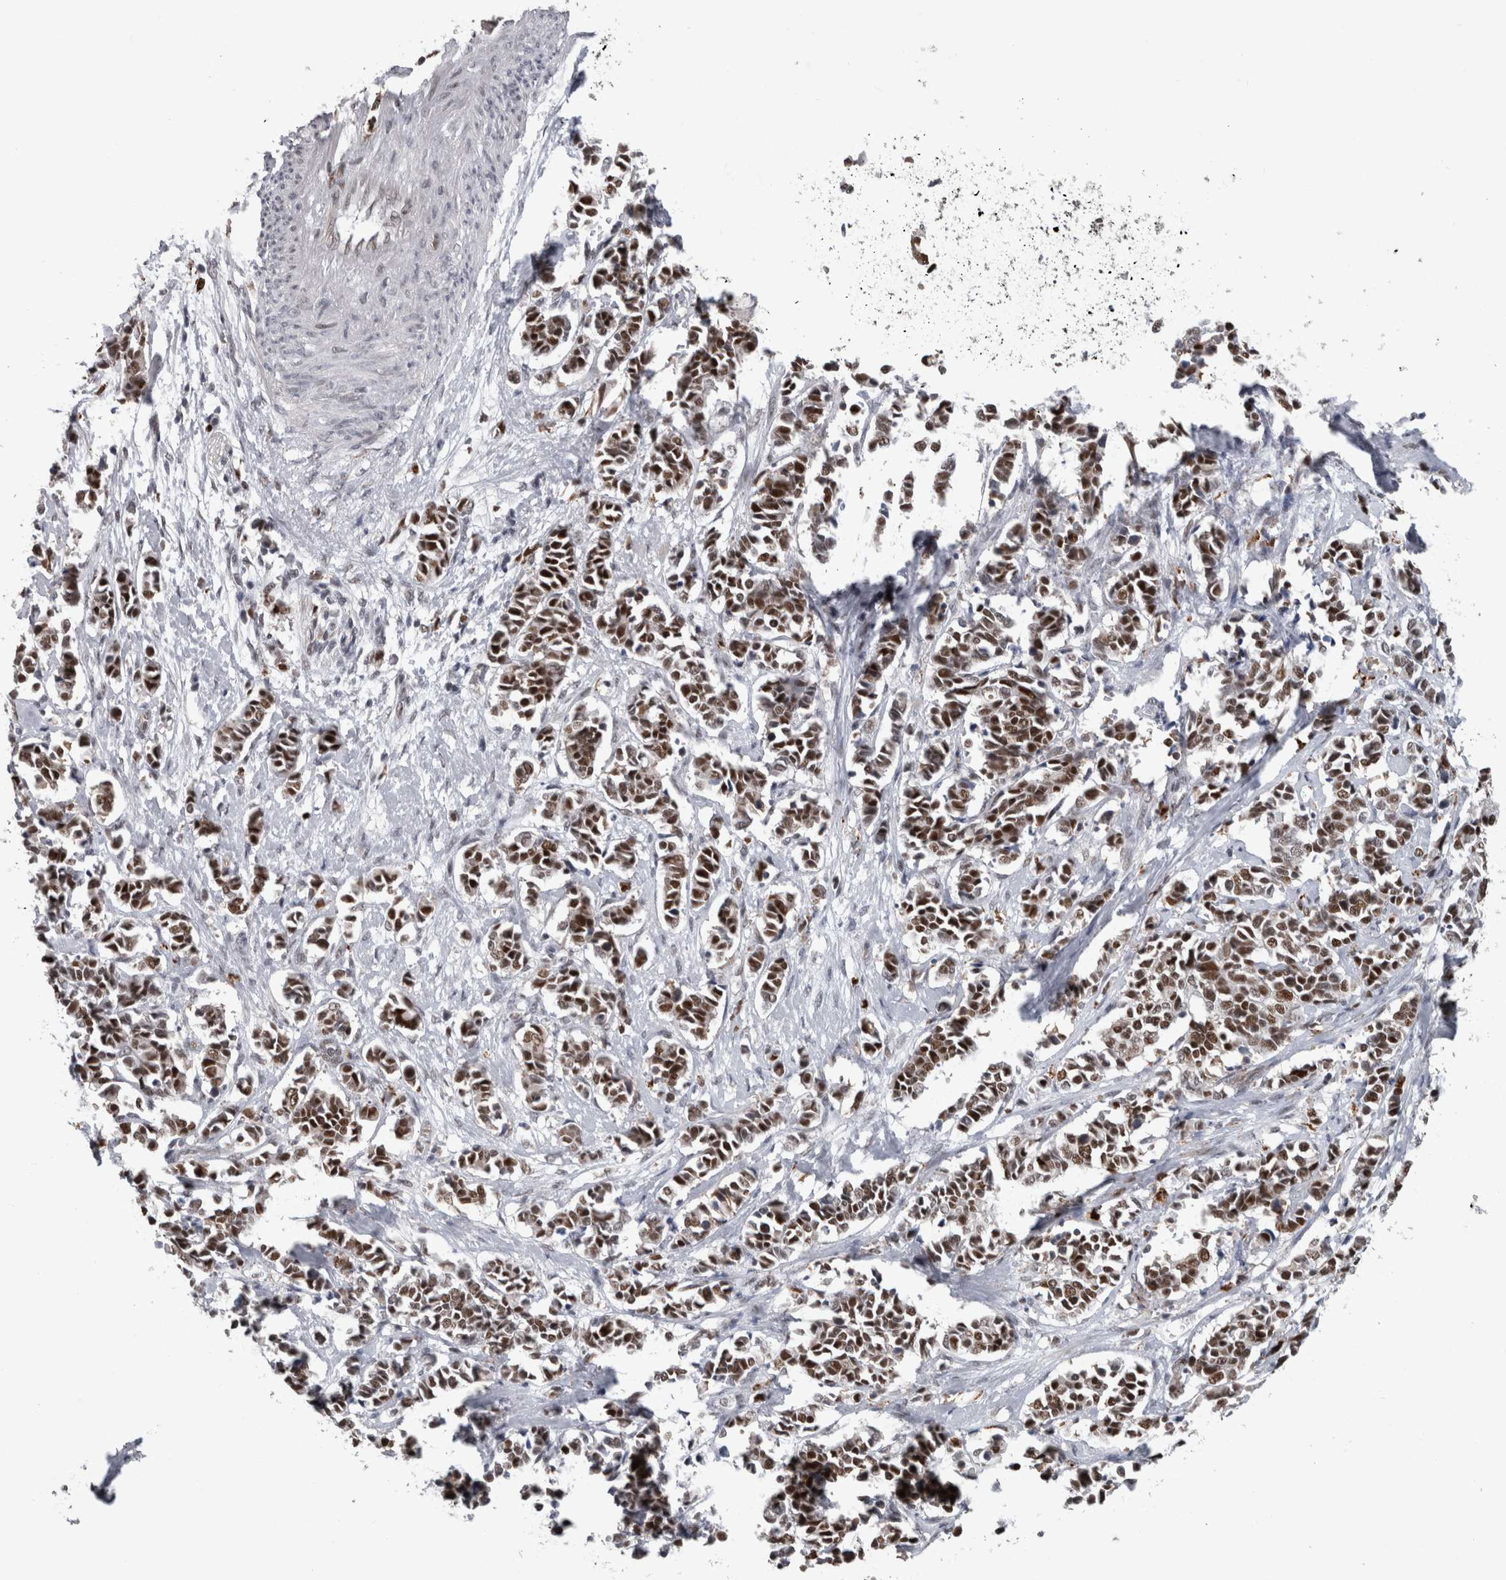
{"staining": {"intensity": "strong", "quantity": ">75%", "location": "nuclear"}, "tissue": "cervical cancer", "cell_type": "Tumor cells", "image_type": "cancer", "snomed": [{"axis": "morphology", "description": "Normal tissue, NOS"}, {"axis": "morphology", "description": "Squamous cell carcinoma, NOS"}, {"axis": "topography", "description": "Cervix"}], "caption": "This is a photomicrograph of immunohistochemistry (IHC) staining of cervical cancer, which shows strong expression in the nuclear of tumor cells.", "gene": "POLD2", "patient": {"sex": "female", "age": 35}}